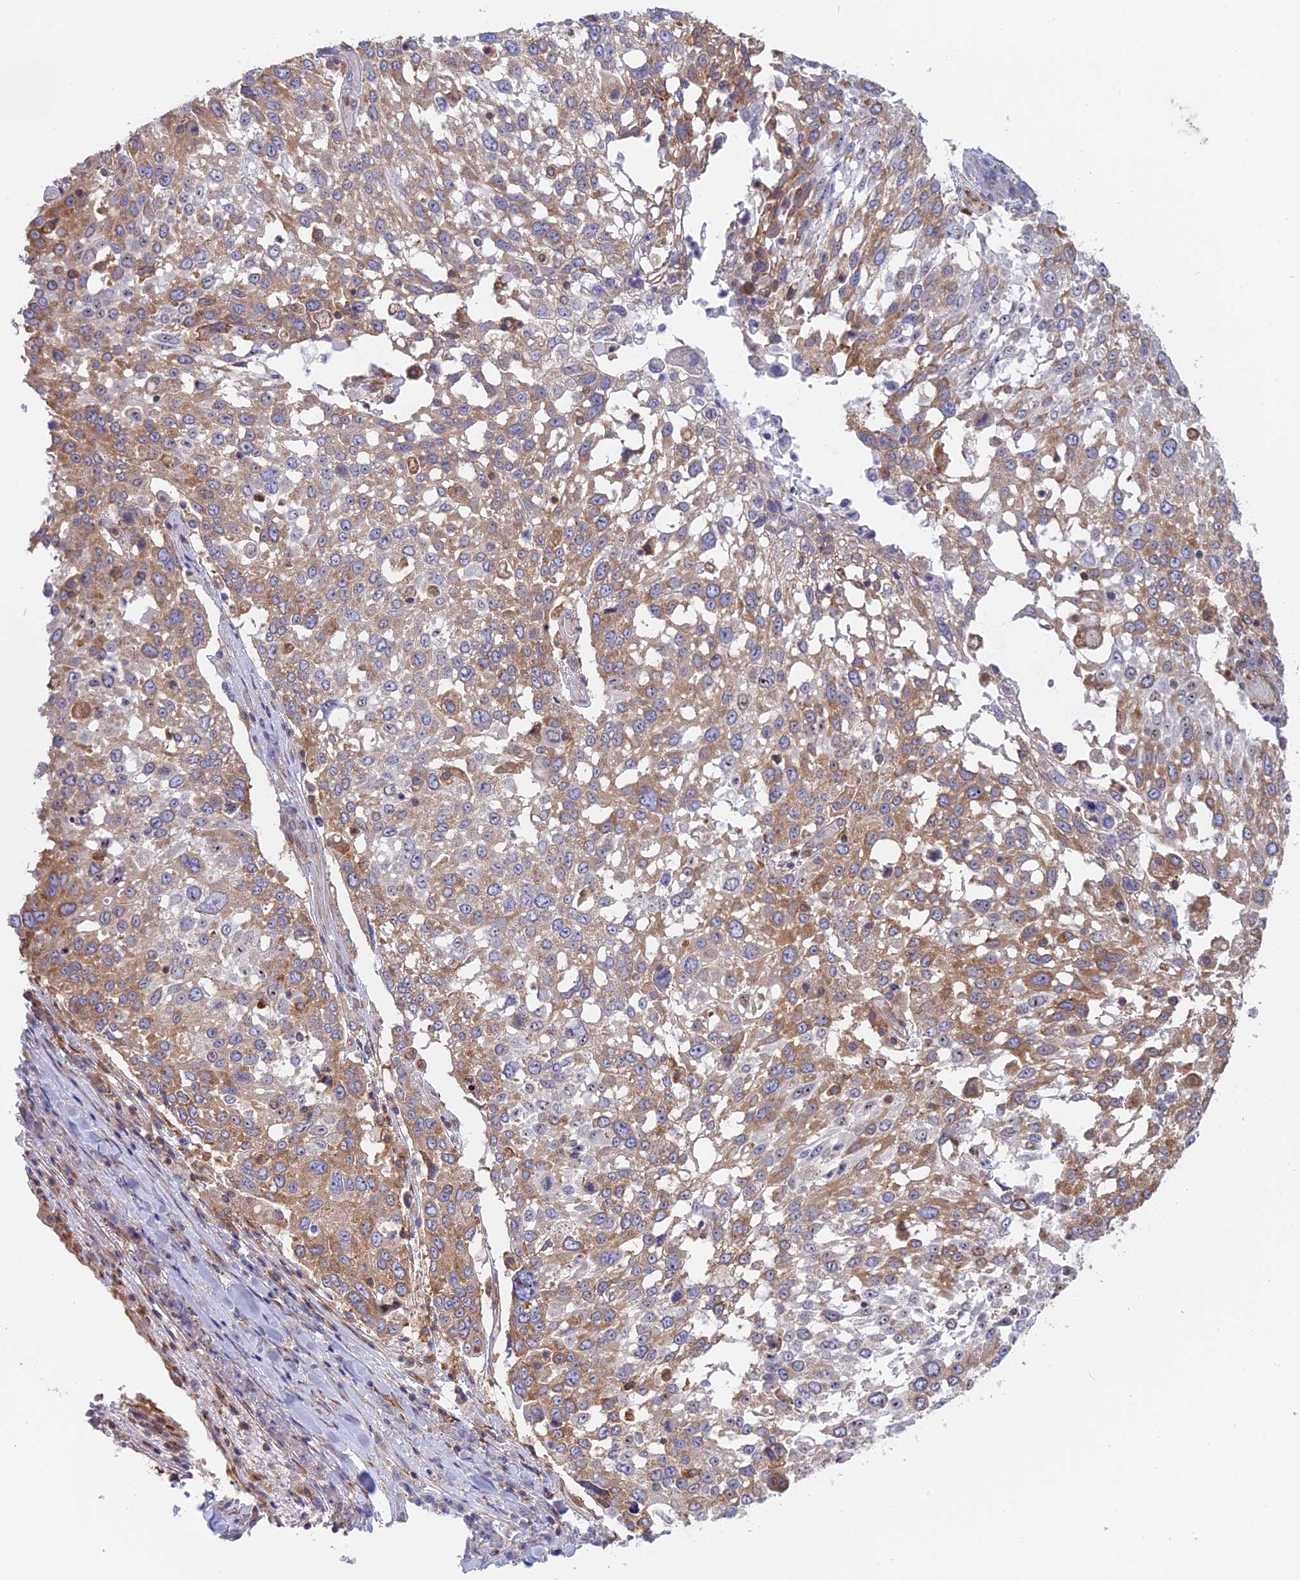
{"staining": {"intensity": "moderate", "quantity": "25%-75%", "location": "cytoplasmic/membranous"}, "tissue": "lung cancer", "cell_type": "Tumor cells", "image_type": "cancer", "snomed": [{"axis": "morphology", "description": "Squamous cell carcinoma, NOS"}, {"axis": "topography", "description": "Lung"}], "caption": "Squamous cell carcinoma (lung) stained with DAB IHC demonstrates medium levels of moderate cytoplasmic/membranous positivity in about 25%-75% of tumor cells.", "gene": "GMIP", "patient": {"sex": "male", "age": 65}}